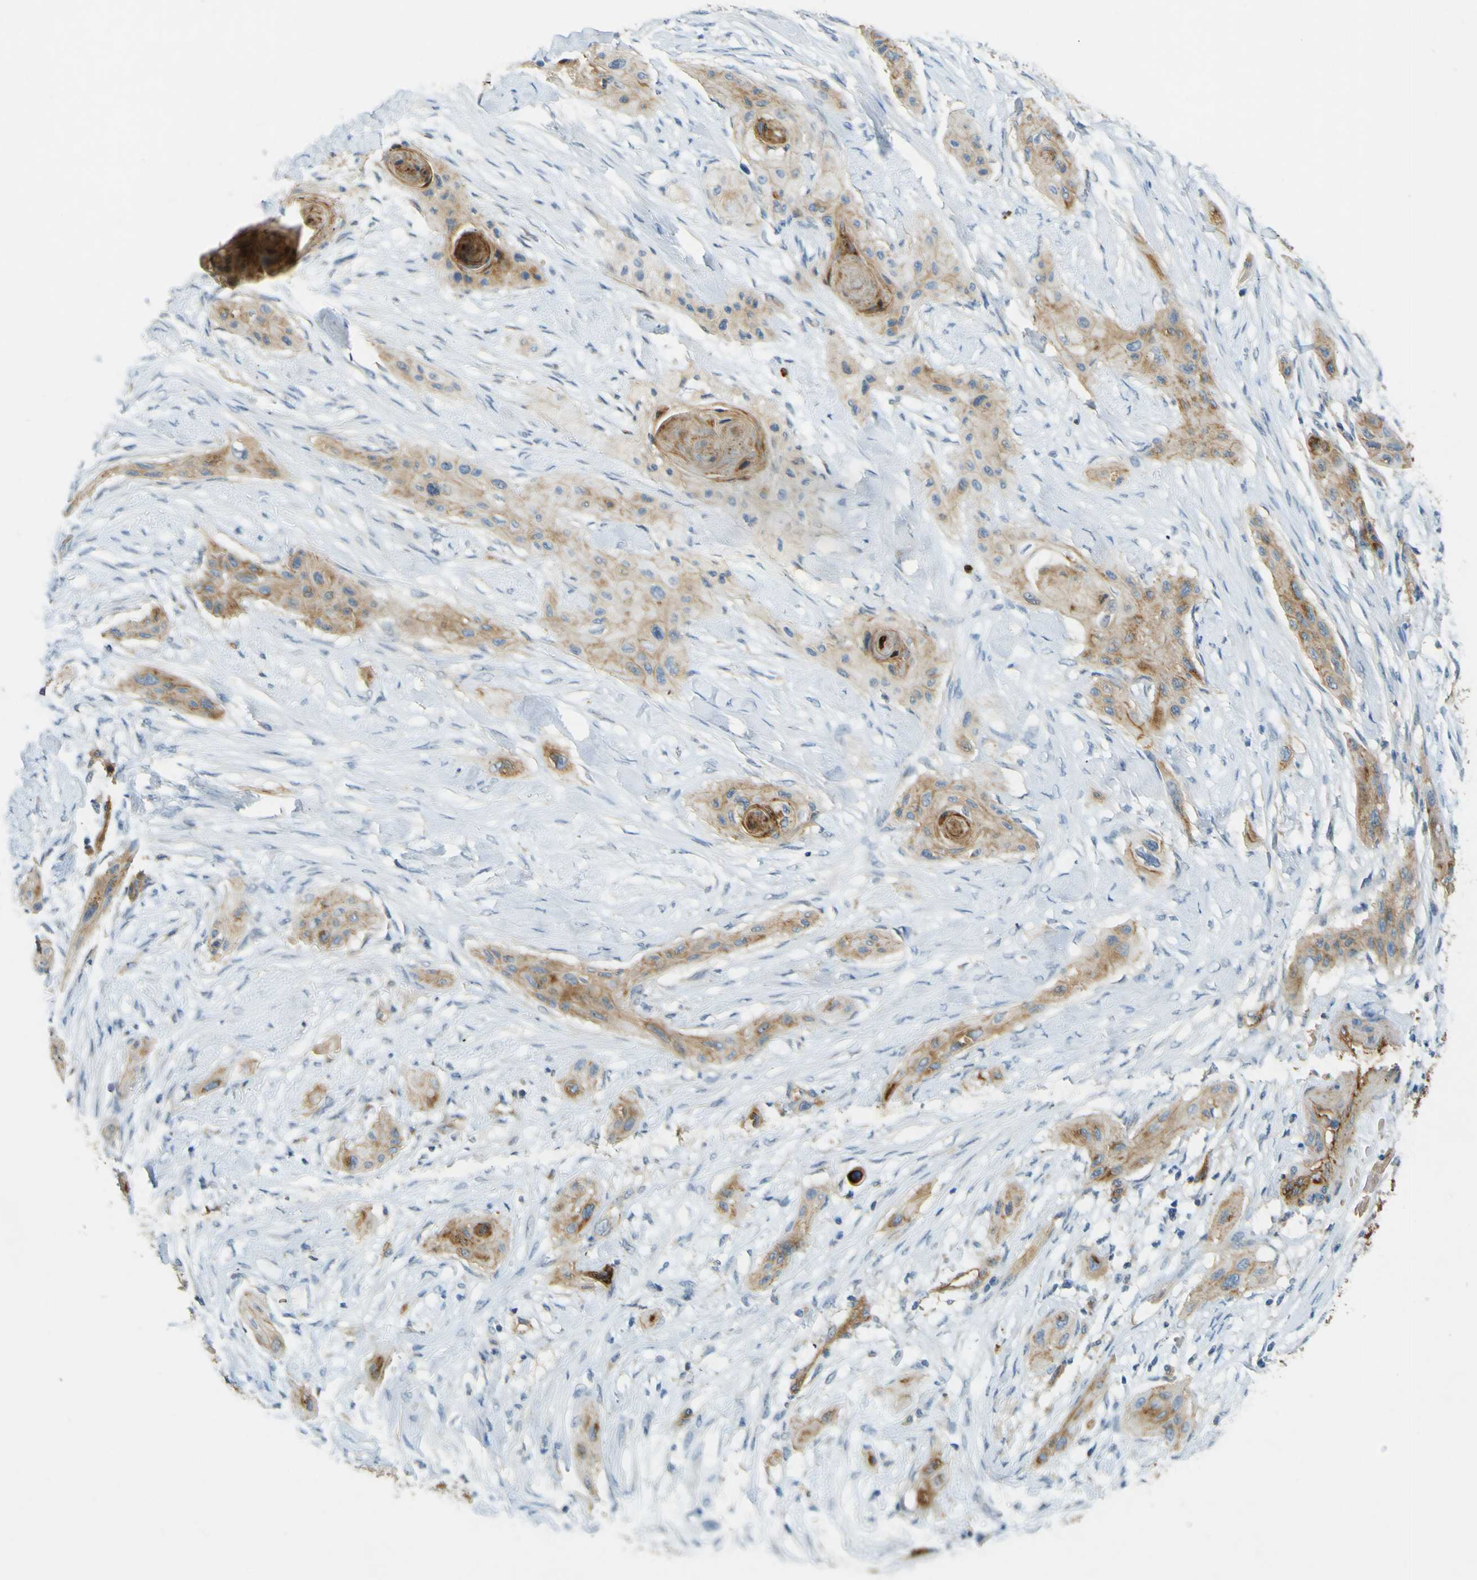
{"staining": {"intensity": "moderate", "quantity": ">75%", "location": "cytoplasmic/membranous"}, "tissue": "lung cancer", "cell_type": "Tumor cells", "image_type": "cancer", "snomed": [{"axis": "morphology", "description": "Squamous cell carcinoma, NOS"}, {"axis": "topography", "description": "Lung"}], "caption": "Protein staining exhibits moderate cytoplasmic/membranous expression in about >75% of tumor cells in lung cancer.", "gene": "PLXDC1", "patient": {"sex": "female", "age": 47}}